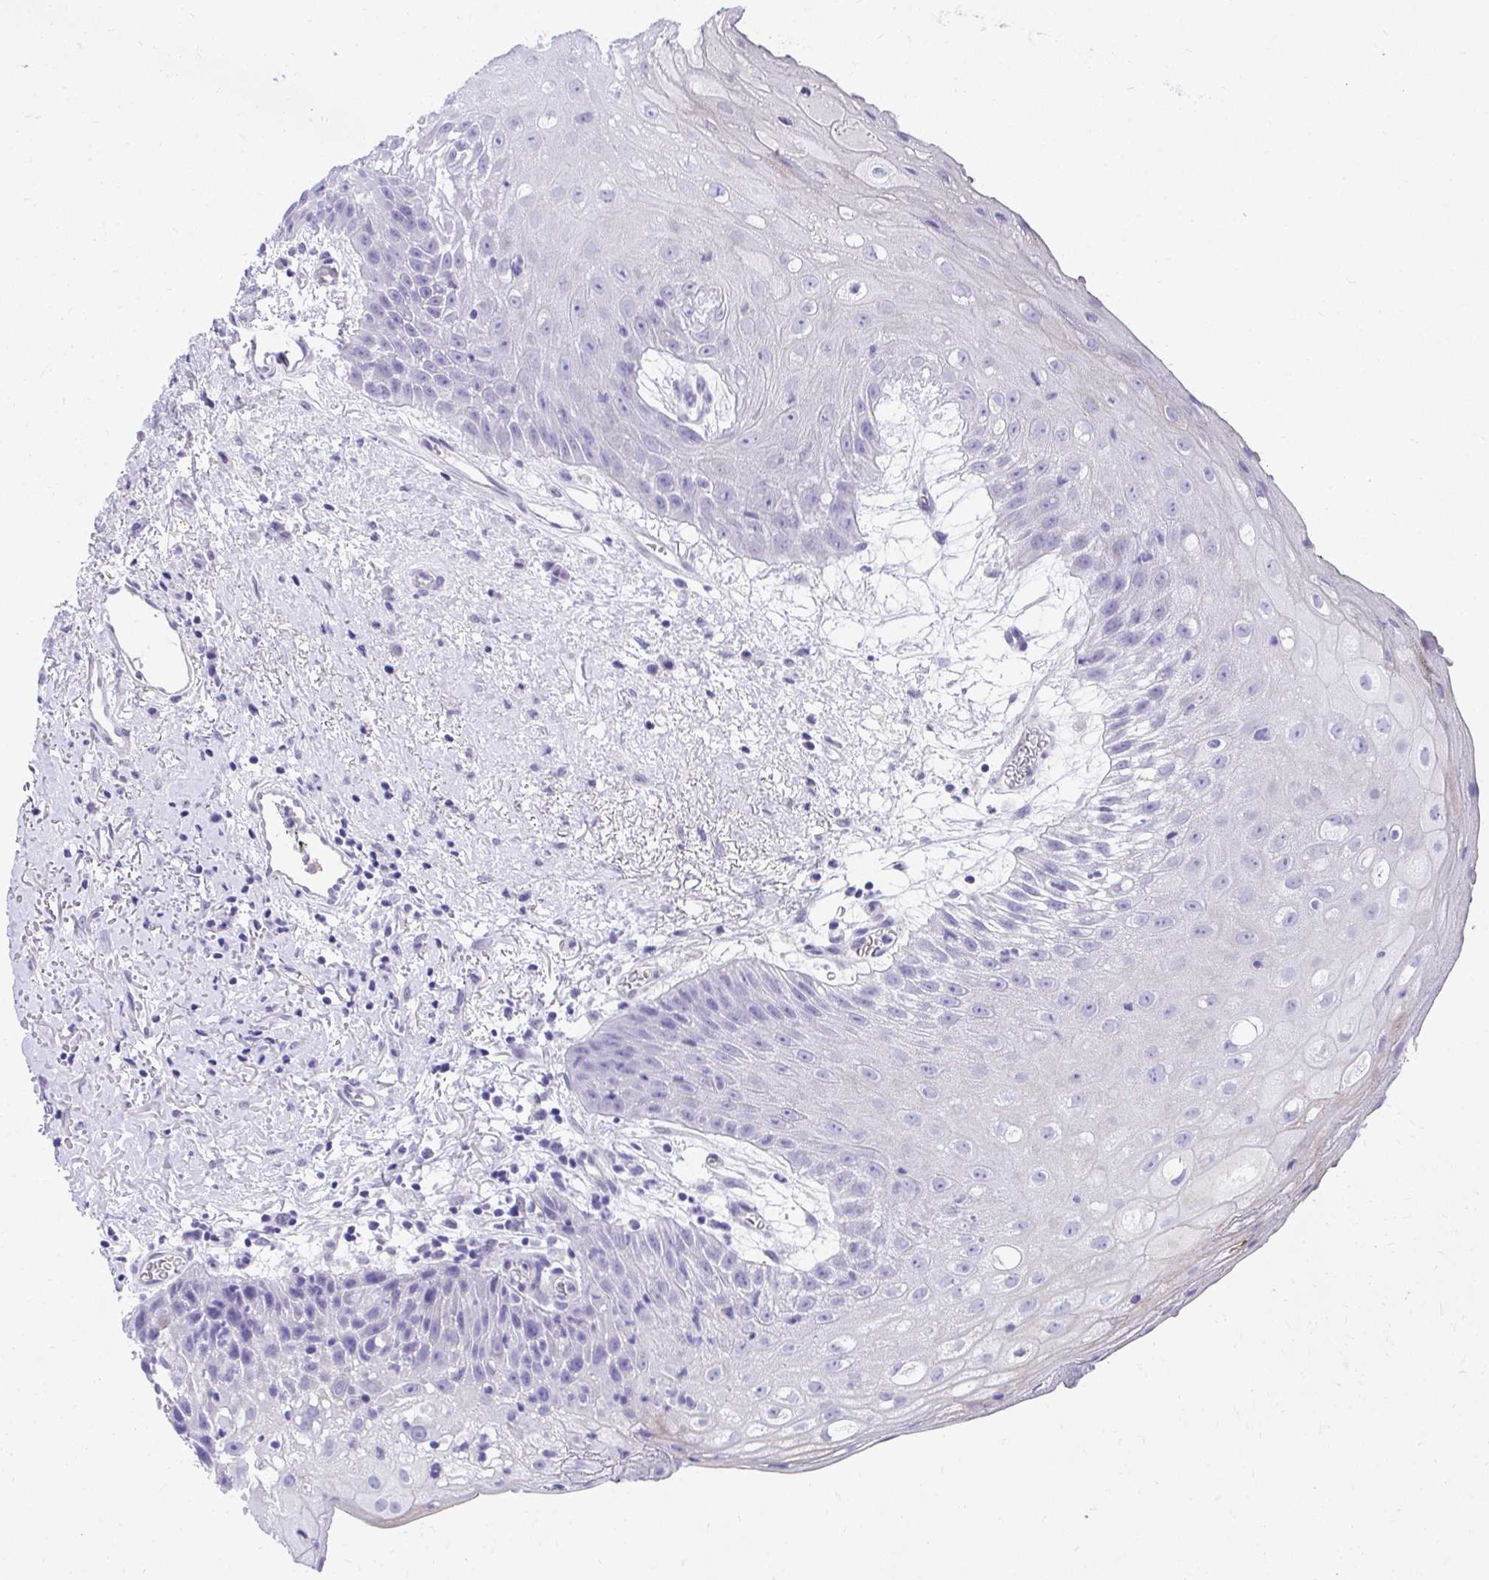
{"staining": {"intensity": "moderate", "quantity": "<25%", "location": "cytoplasmic/membranous"}, "tissue": "oral mucosa", "cell_type": "Squamous epithelial cells", "image_type": "normal", "snomed": [{"axis": "morphology", "description": "Normal tissue, NOS"}, {"axis": "morphology", "description": "Squamous cell carcinoma, NOS"}, {"axis": "topography", "description": "Oral tissue"}, {"axis": "topography", "description": "Peripheral nerve tissue"}, {"axis": "topography", "description": "Head-Neck"}], "caption": "This image shows unremarkable oral mucosa stained with immunohistochemistry (IHC) to label a protein in brown. The cytoplasmic/membranous of squamous epithelial cells show moderate positivity for the protein. Nuclei are counter-stained blue.", "gene": "KLK1", "patient": {"sex": "female", "age": 59}}